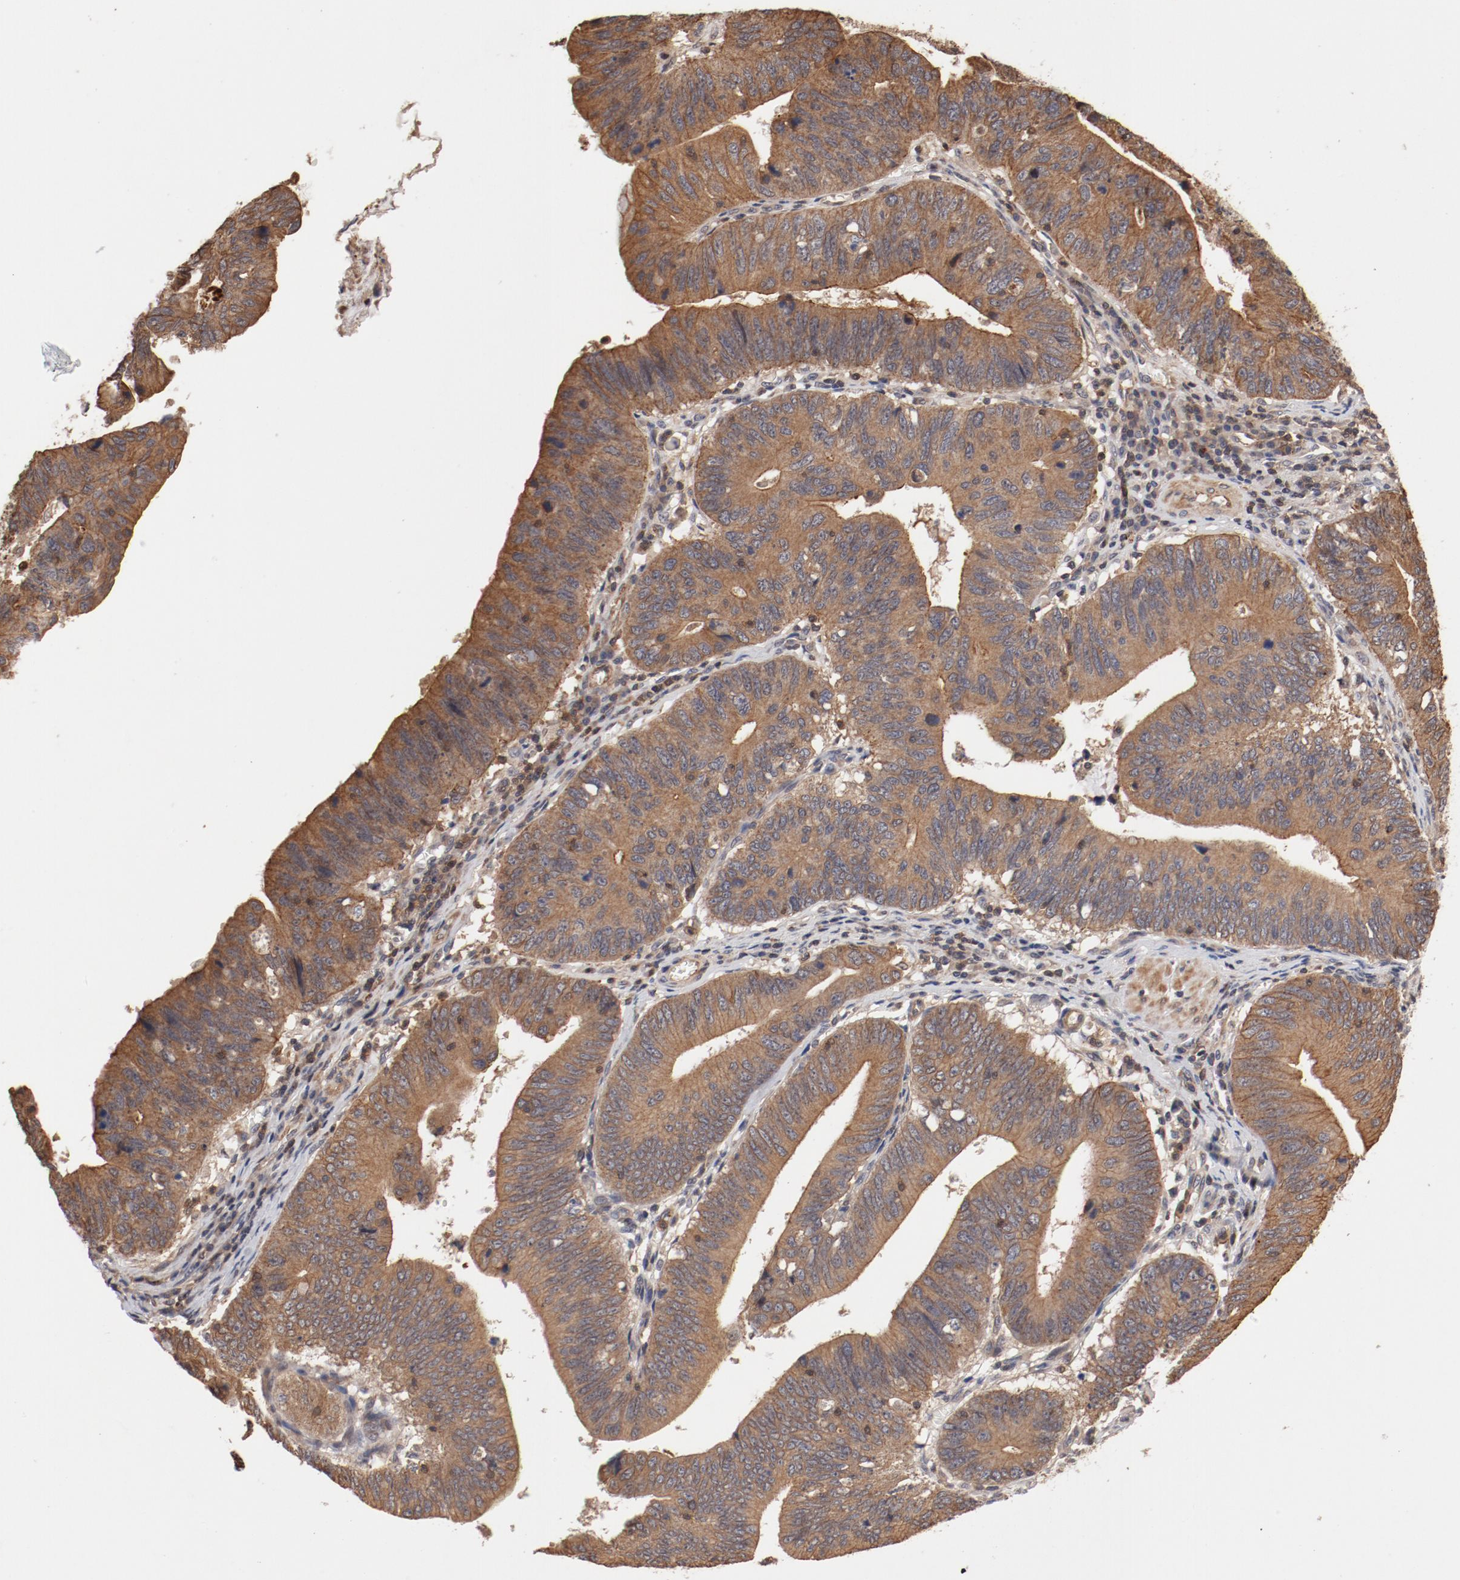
{"staining": {"intensity": "moderate", "quantity": ">75%", "location": "cytoplasmic/membranous"}, "tissue": "stomach cancer", "cell_type": "Tumor cells", "image_type": "cancer", "snomed": [{"axis": "morphology", "description": "Adenocarcinoma, NOS"}, {"axis": "topography", "description": "Stomach"}], "caption": "Protein expression analysis of stomach cancer (adenocarcinoma) reveals moderate cytoplasmic/membranous positivity in about >75% of tumor cells.", "gene": "GUF1", "patient": {"sex": "male", "age": 59}}